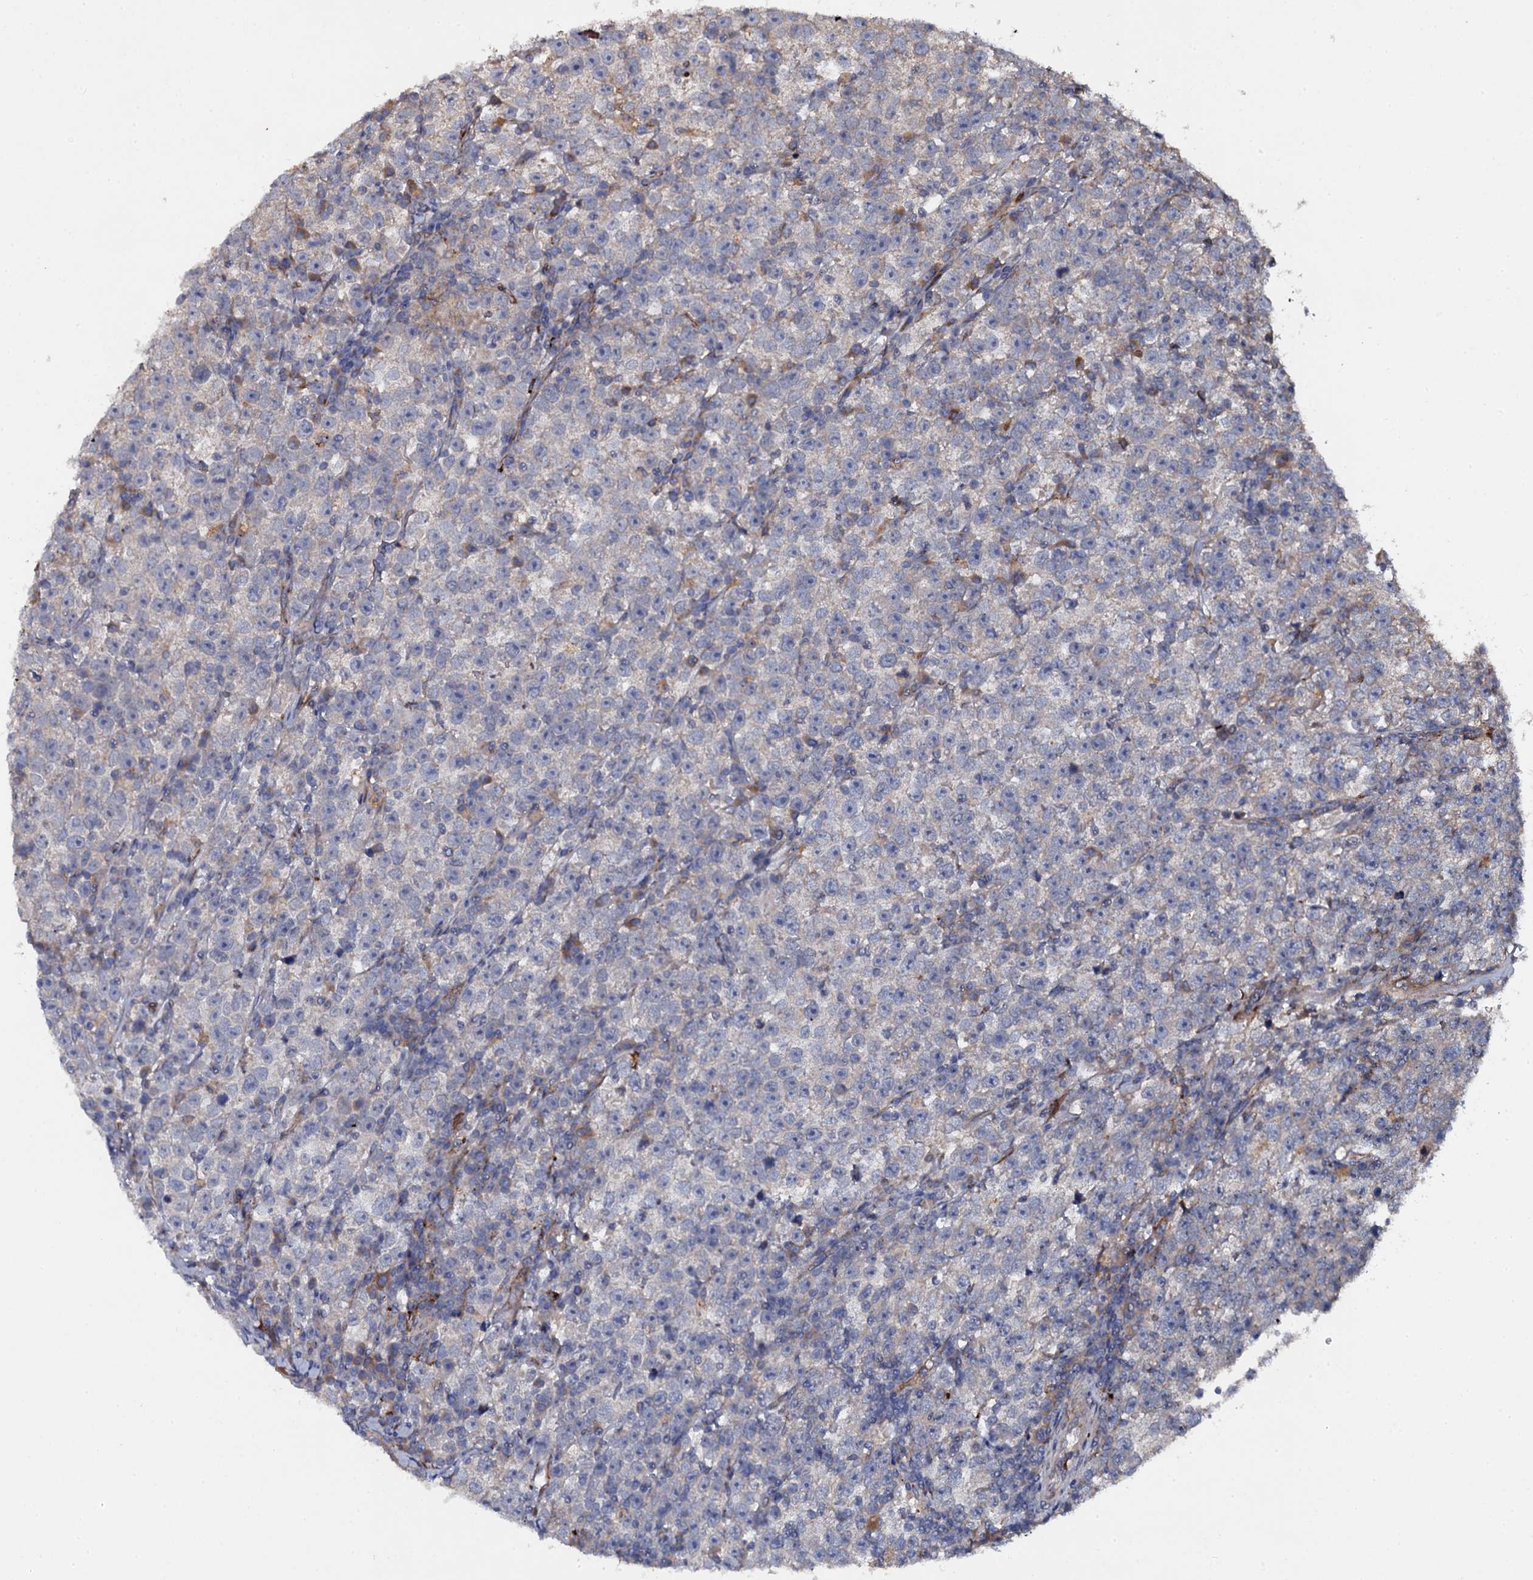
{"staining": {"intensity": "weak", "quantity": "<25%", "location": "cytoplasmic/membranous"}, "tissue": "testis cancer", "cell_type": "Tumor cells", "image_type": "cancer", "snomed": [{"axis": "morphology", "description": "Normal tissue, NOS"}, {"axis": "morphology", "description": "Seminoma, NOS"}, {"axis": "topography", "description": "Testis"}], "caption": "High magnification brightfield microscopy of seminoma (testis) stained with DAB (3,3'-diaminobenzidine) (brown) and counterstained with hematoxylin (blue): tumor cells show no significant expression.", "gene": "LRRC28", "patient": {"sex": "male", "age": 43}}